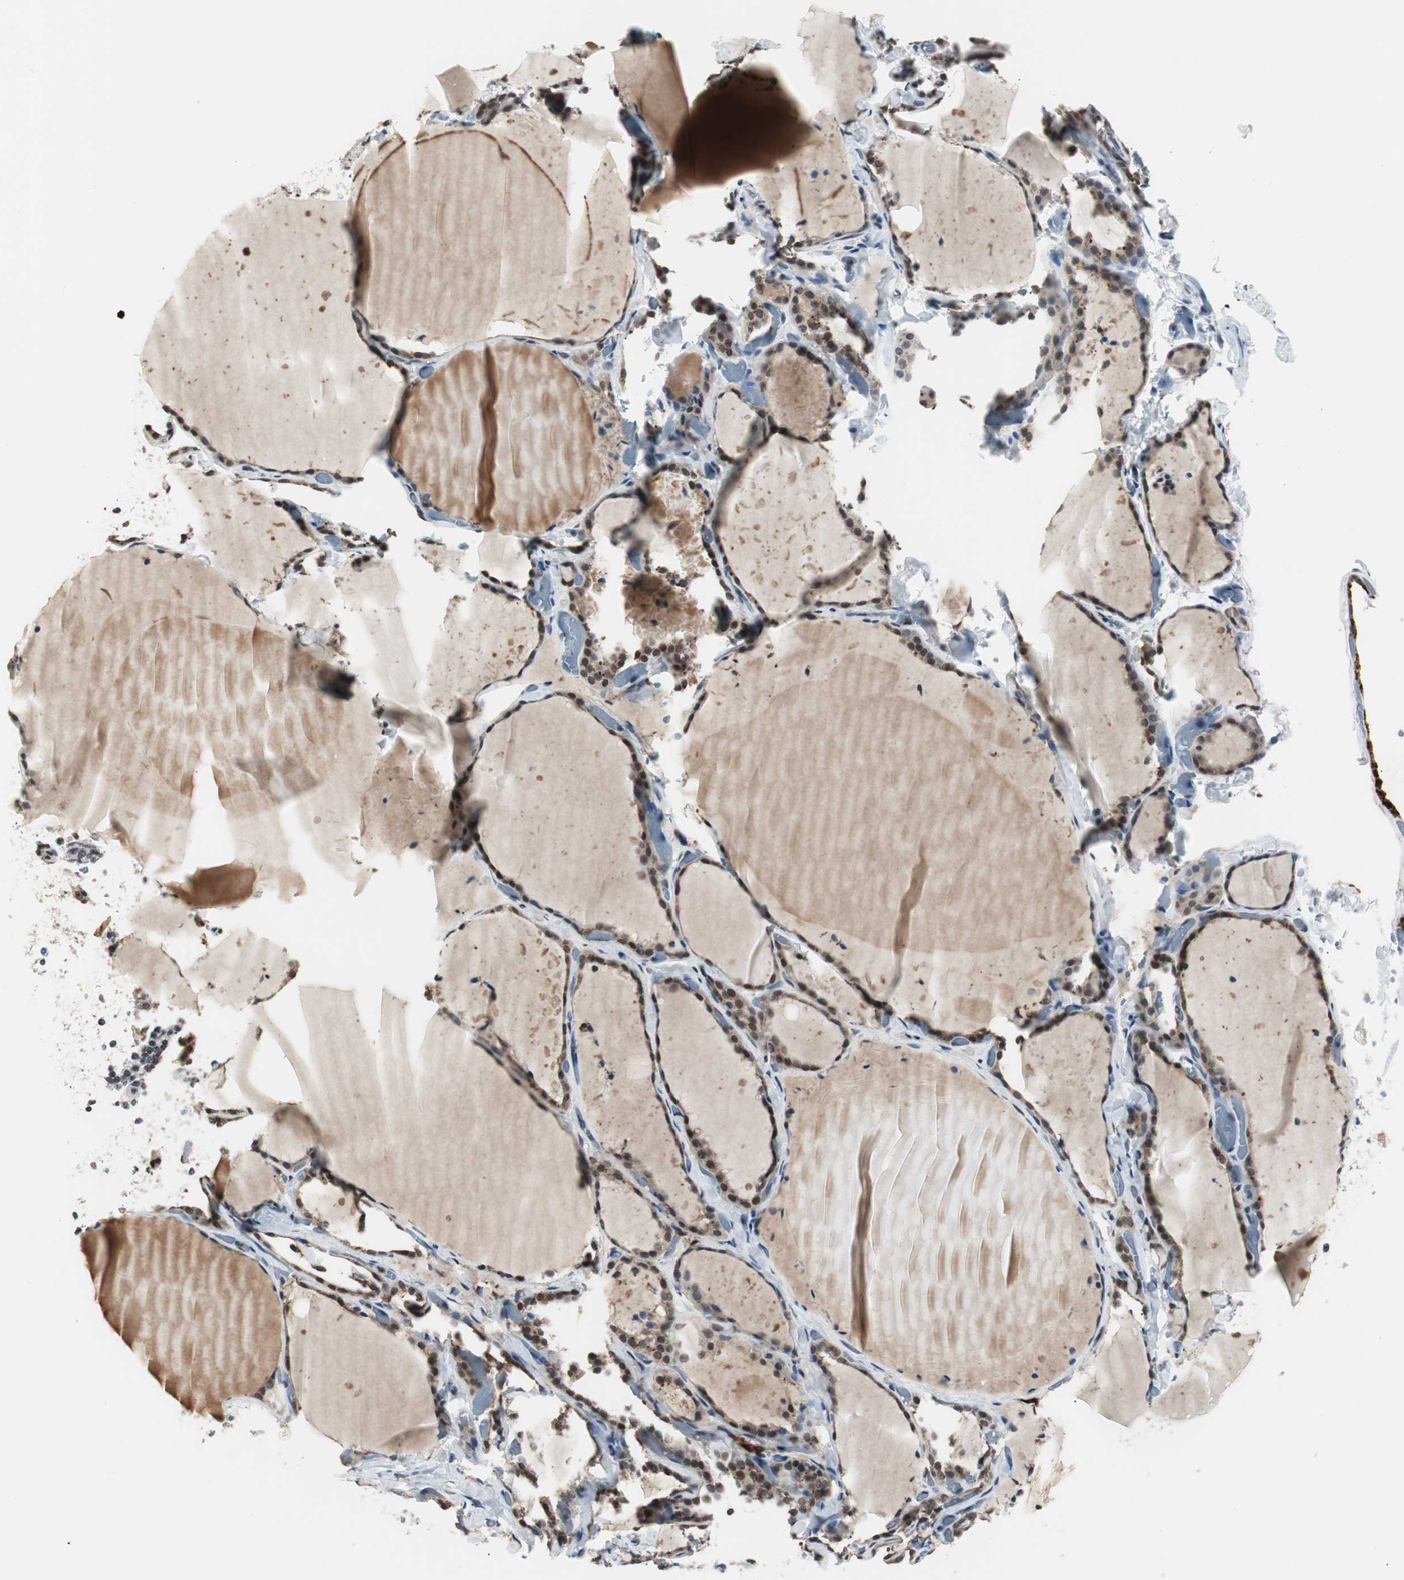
{"staining": {"intensity": "moderate", "quantity": ">75%", "location": "cytoplasmic/membranous"}, "tissue": "thyroid gland", "cell_type": "Glandular cells", "image_type": "normal", "snomed": [{"axis": "morphology", "description": "Normal tissue, NOS"}, {"axis": "topography", "description": "Thyroid gland"}], "caption": "Immunohistochemistry (IHC) photomicrograph of unremarkable thyroid gland: thyroid gland stained using IHC displays medium levels of moderate protein expression localized specifically in the cytoplasmic/membranous of glandular cells, appearing as a cytoplasmic/membranous brown color.", "gene": "SMAD1", "patient": {"sex": "female", "age": 22}}